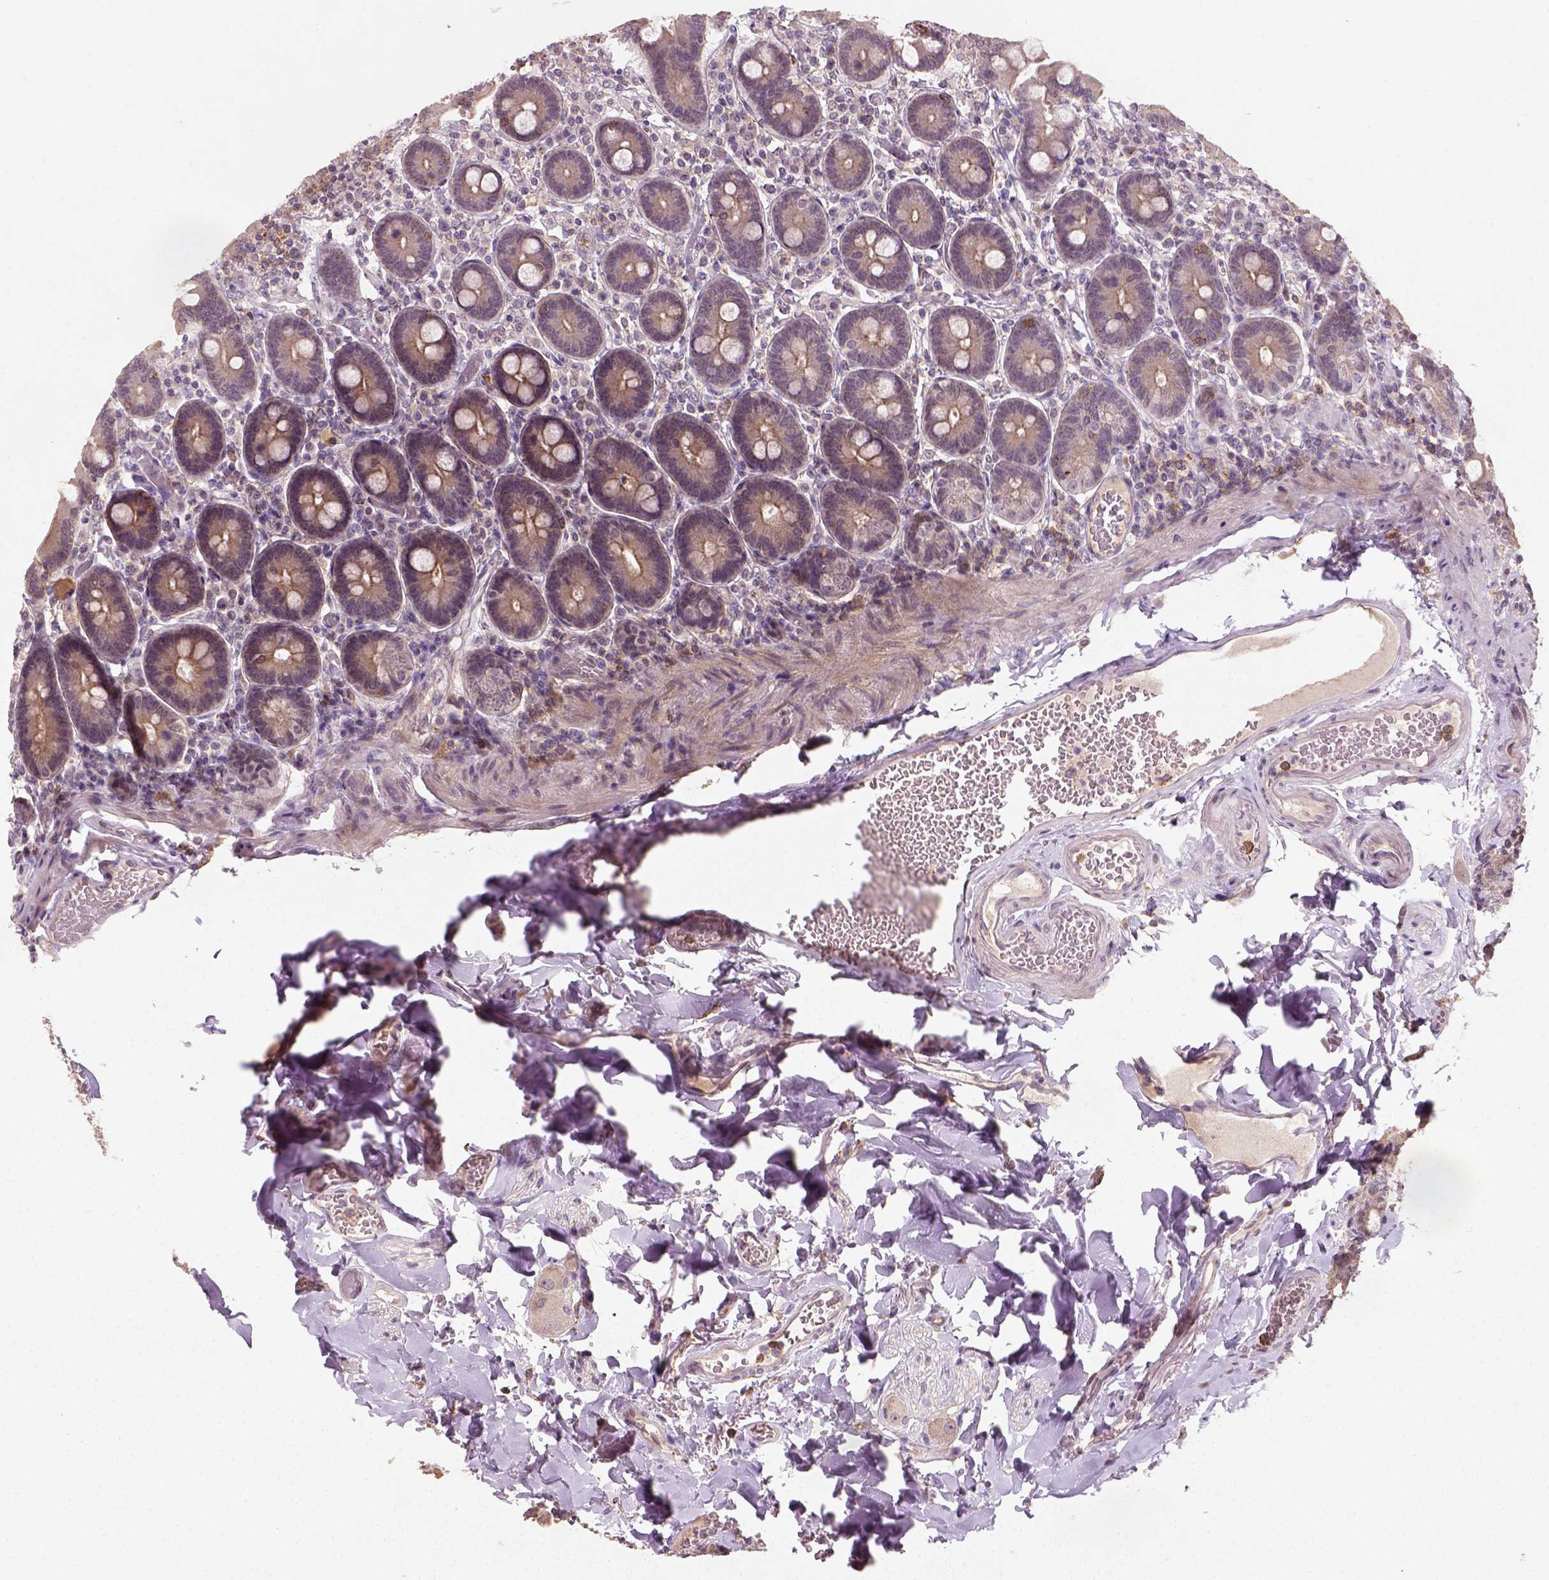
{"staining": {"intensity": "weak", "quantity": ">75%", "location": "cytoplasmic/membranous"}, "tissue": "duodenum", "cell_type": "Glandular cells", "image_type": "normal", "snomed": [{"axis": "morphology", "description": "Normal tissue, NOS"}, {"axis": "topography", "description": "Duodenum"}], "caption": "Weak cytoplasmic/membranous staining is identified in about >75% of glandular cells in normal duodenum. Nuclei are stained in blue.", "gene": "CAMKK1", "patient": {"sex": "female", "age": 62}}